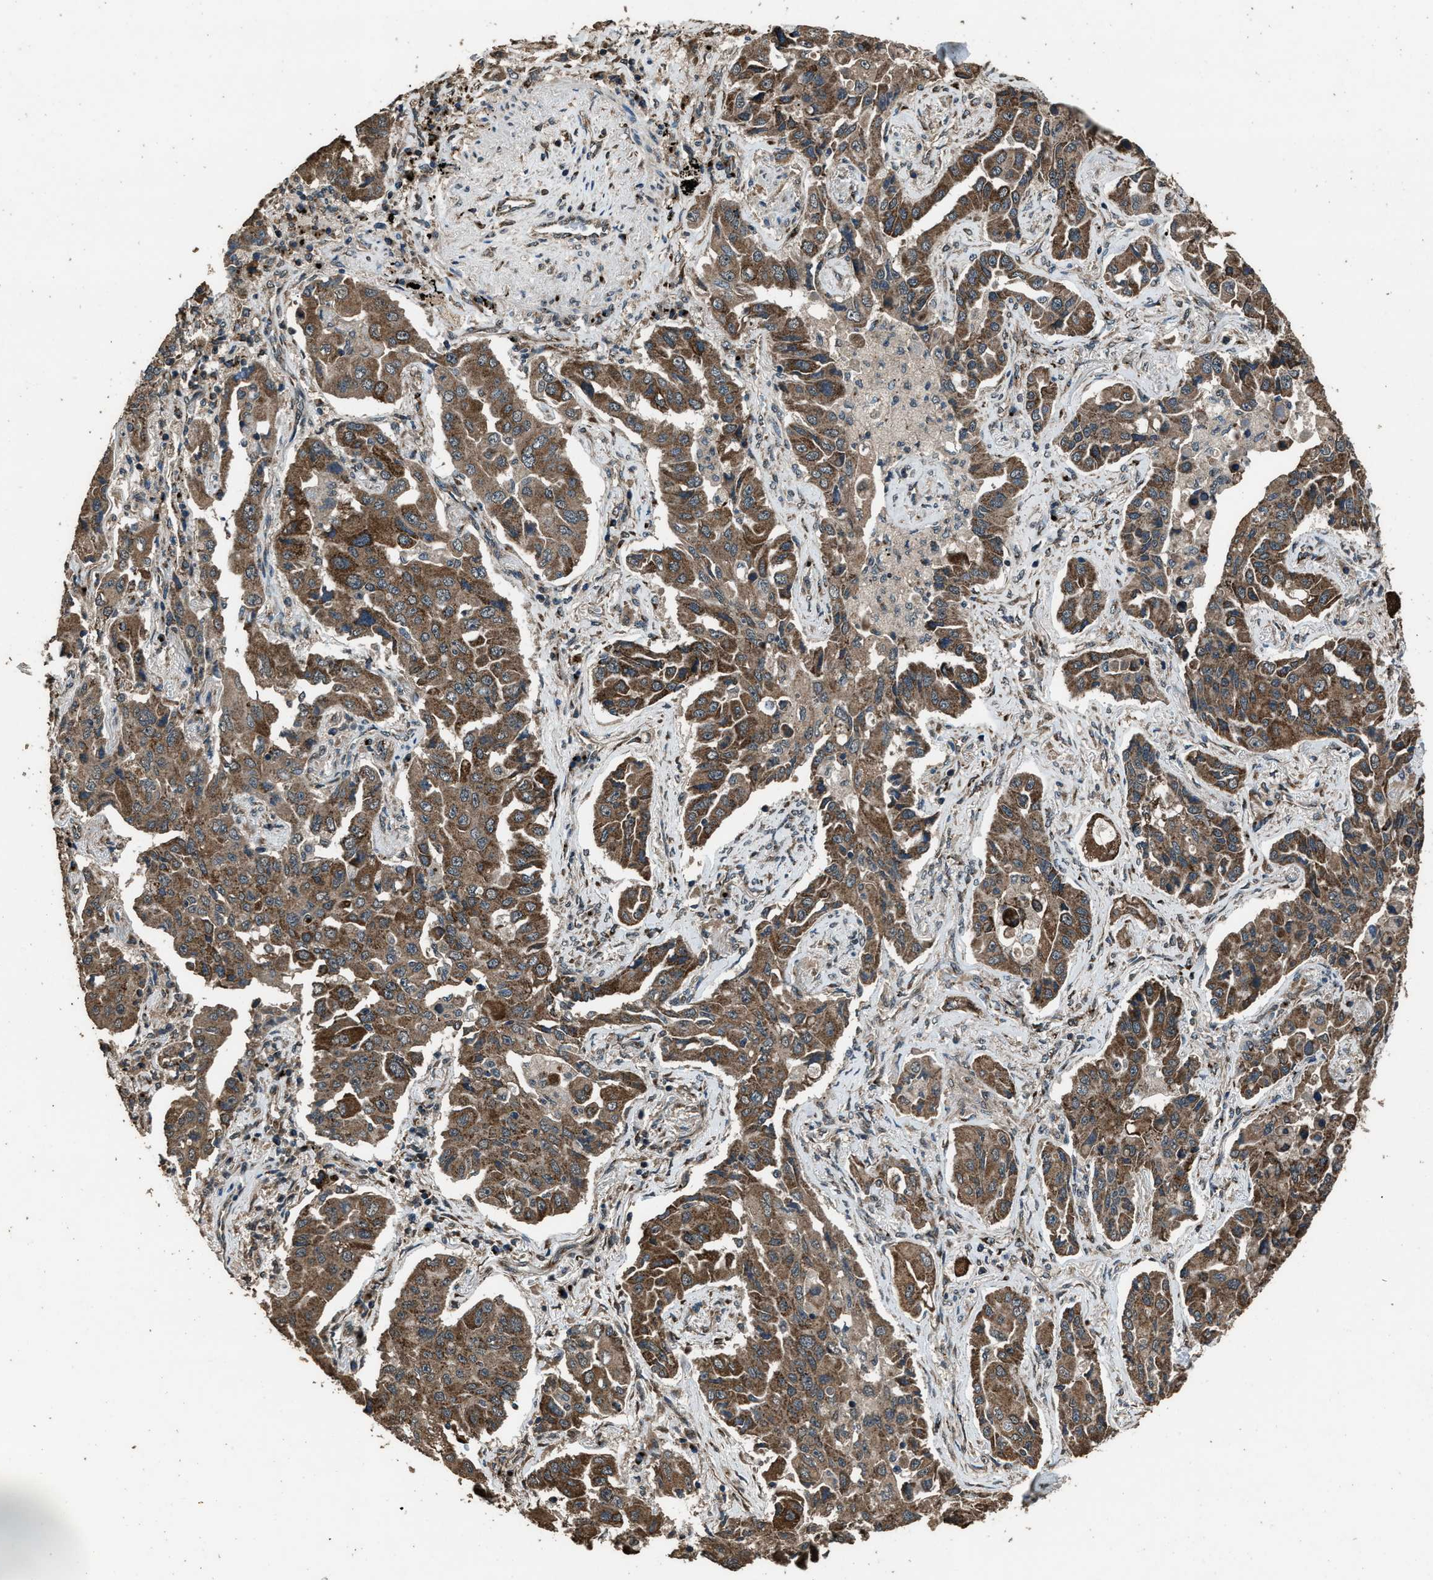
{"staining": {"intensity": "moderate", "quantity": ">75%", "location": "cytoplasmic/membranous"}, "tissue": "lung cancer", "cell_type": "Tumor cells", "image_type": "cancer", "snomed": [{"axis": "morphology", "description": "Adenocarcinoma, NOS"}, {"axis": "topography", "description": "Lung"}], "caption": "The immunohistochemical stain labels moderate cytoplasmic/membranous expression in tumor cells of adenocarcinoma (lung) tissue.", "gene": "SLC38A10", "patient": {"sex": "female", "age": 65}}